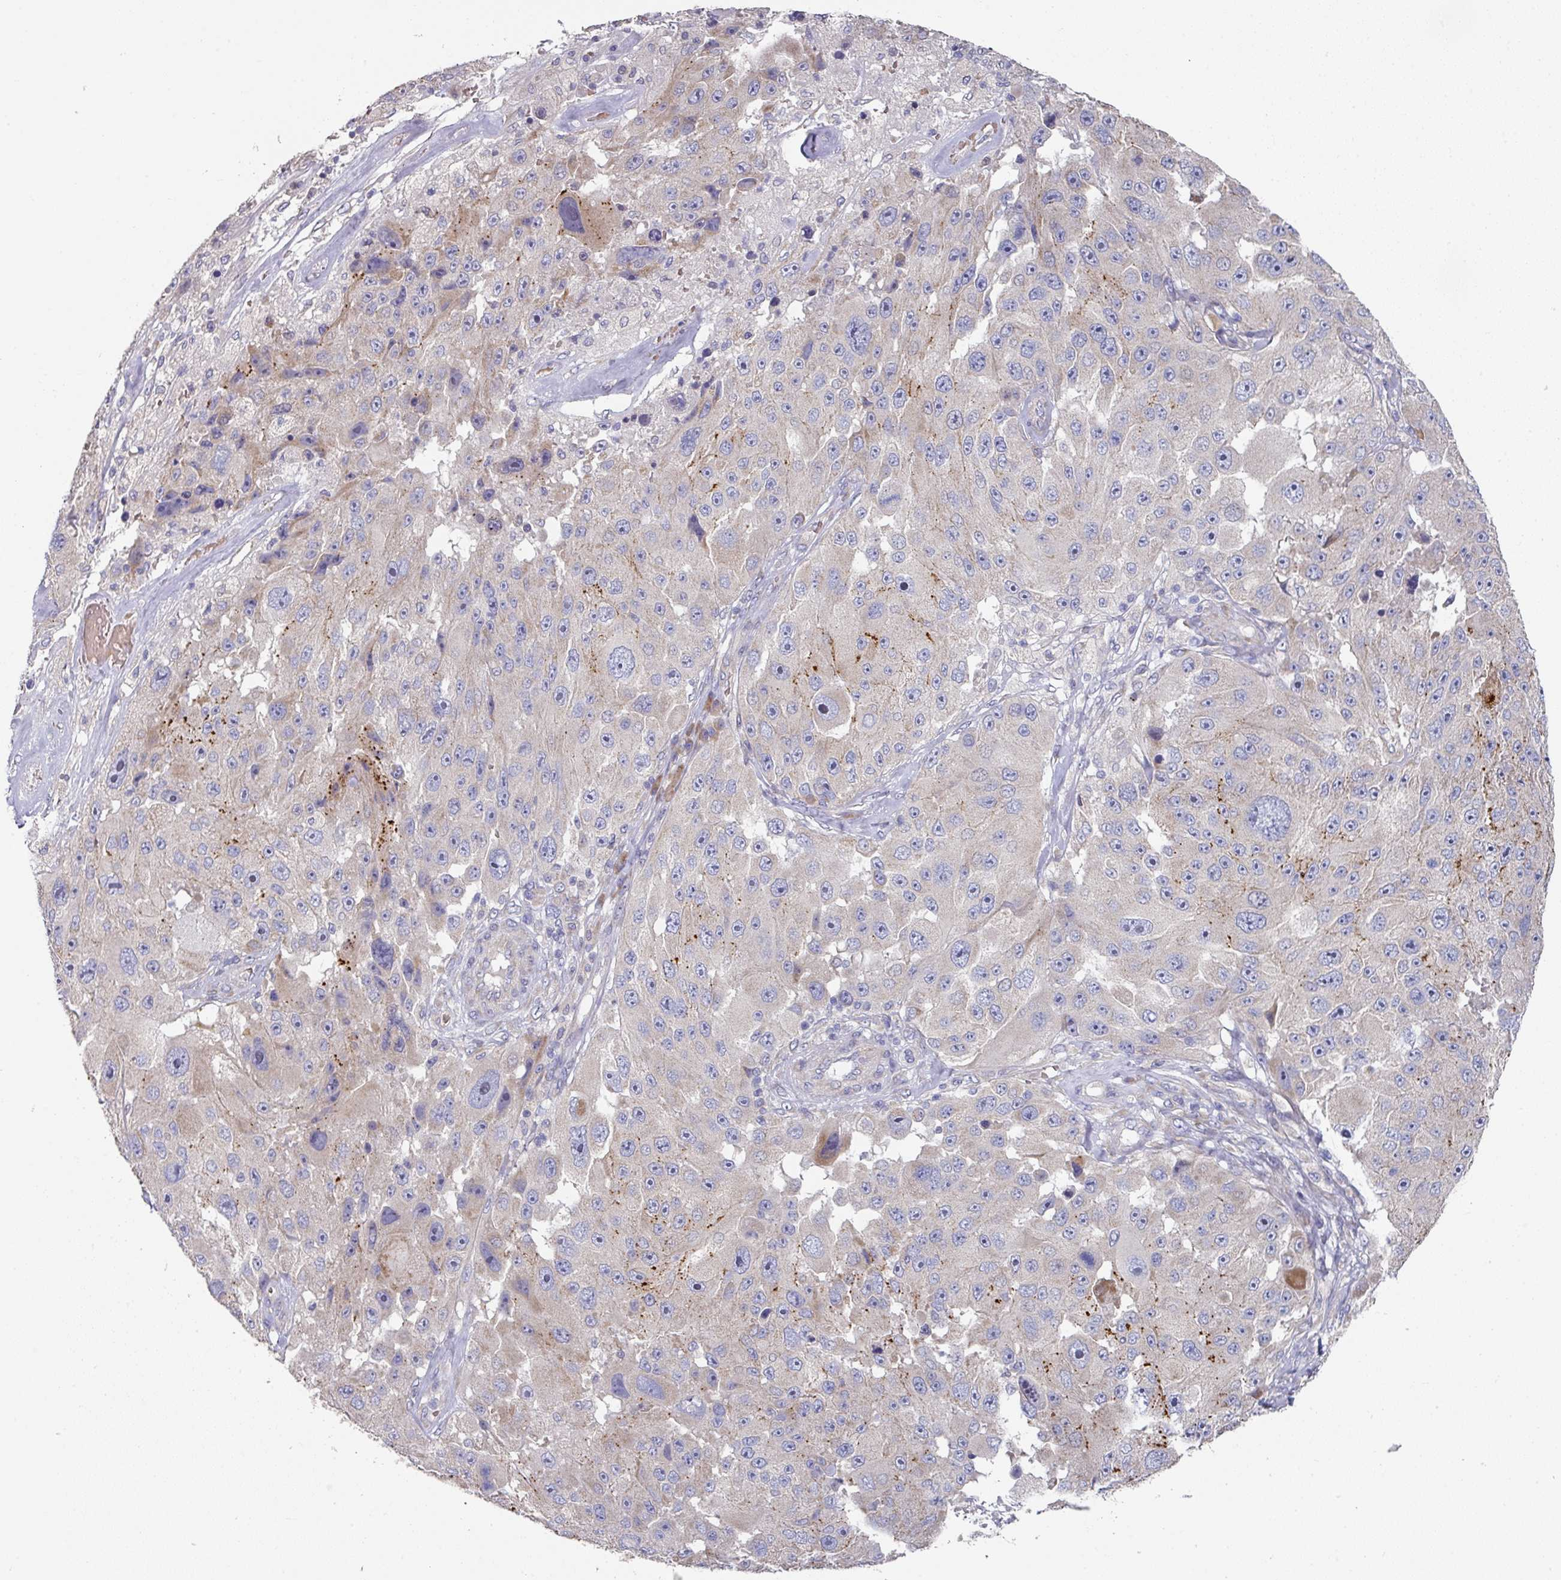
{"staining": {"intensity": "negative", "quantity": "none", "location": "none"}, "tissue": "melanoma", "cell_type": "Tumor cells", "image_type": "cancer", "snomed": [{"axis": "morphology", "description": "Malignant melanoma, Metastatic site"}, {"axis": "topography", "description": "Lymph node"}], "caption": "This histopathology image is of malignant melanoma (metastatic site) stained with immunohistochemistry to label a protein in brown with the nuclei are counter-stained blue. There is no staining in tumor cells.", "gene": "PYROXD2", "patient": {"sex": "male", "age": 62}}